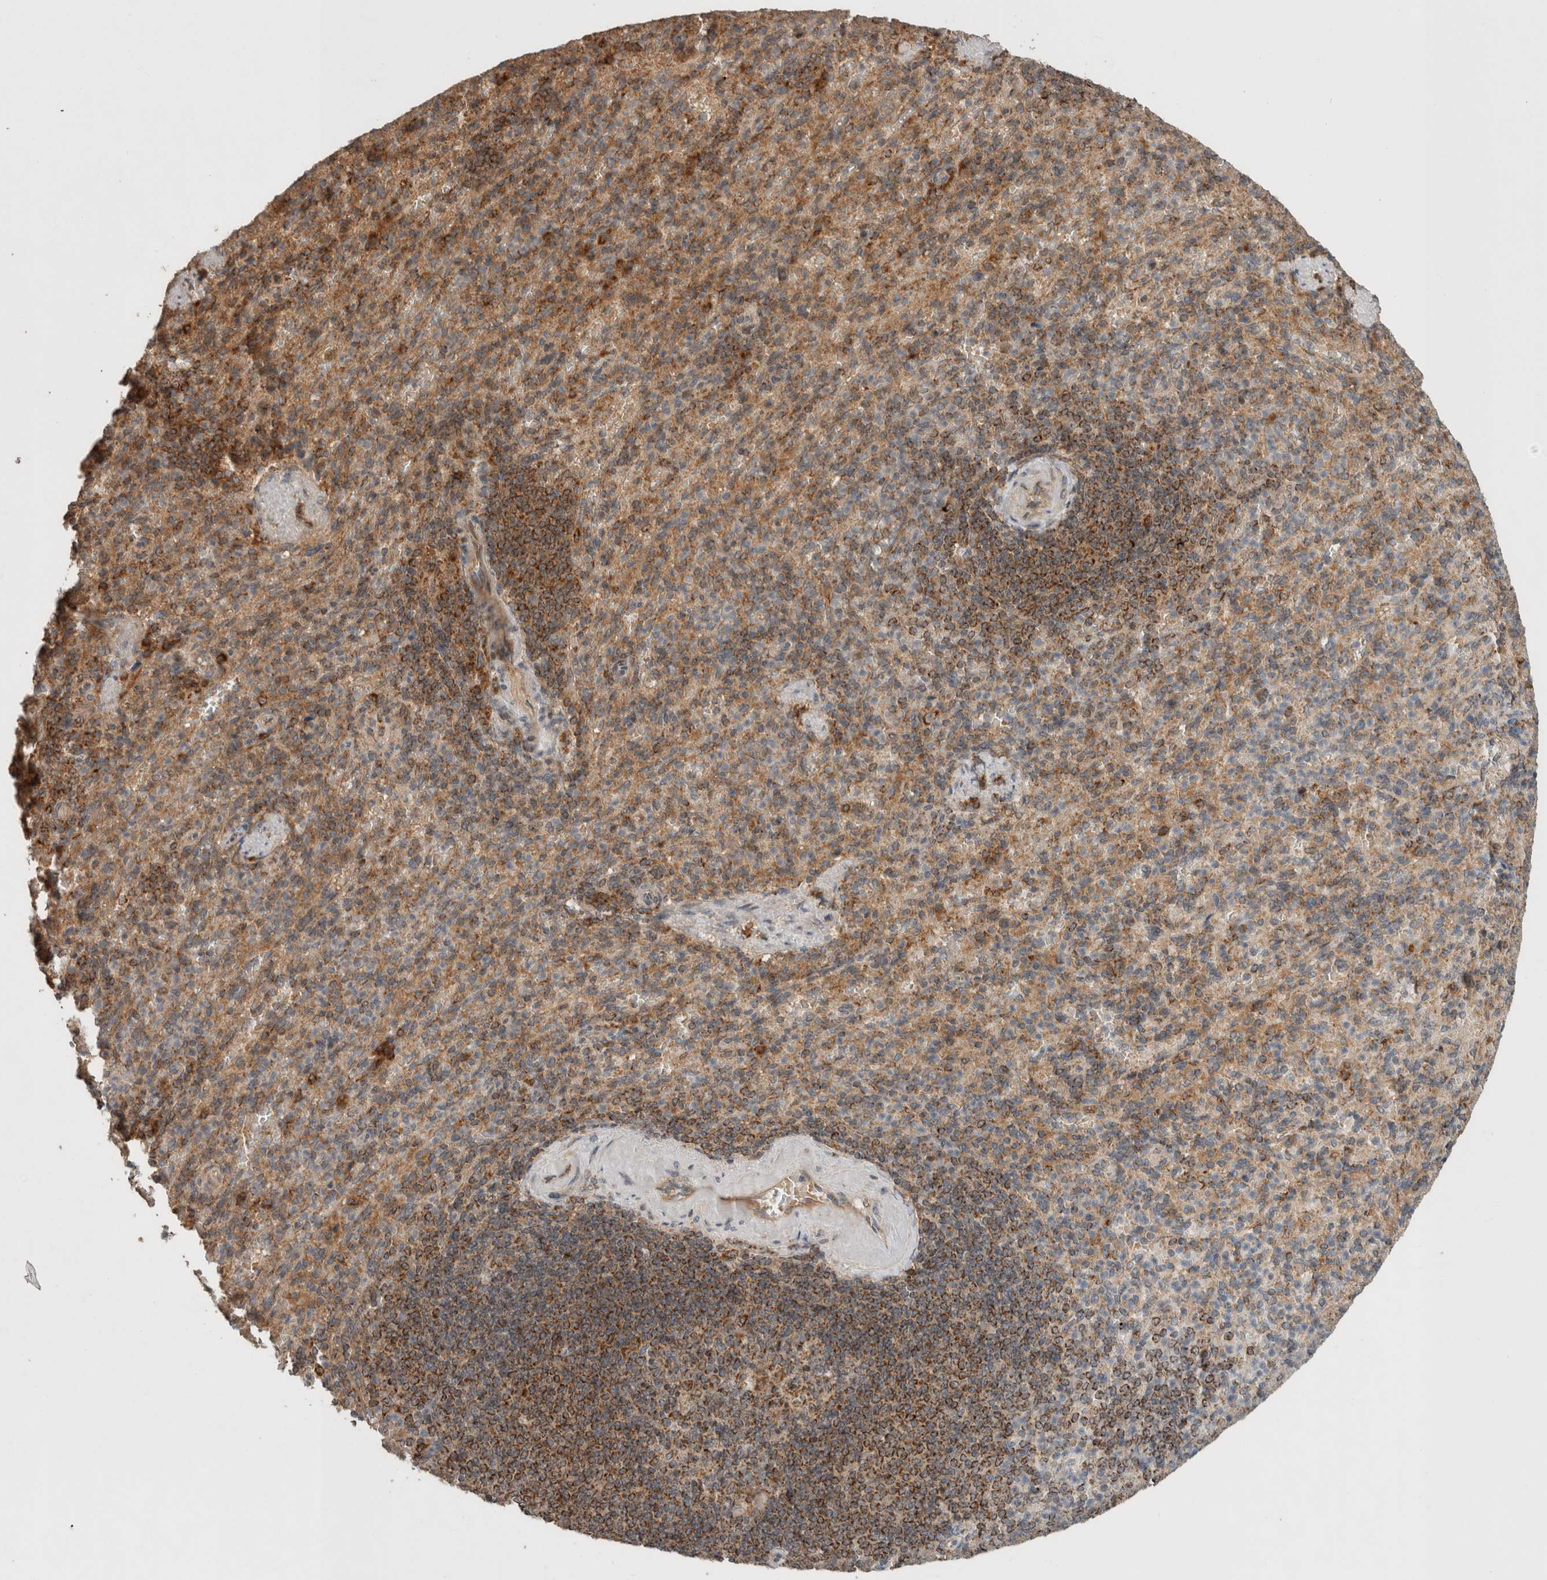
{"staining": {"intensity": "moderate", "quantity": "25%-75%", "location": "cytoplasmic/membranous"}, "tissue": "spleen", "cell_type": "Cells in red pulp", "image_type": "normal", "snomed": [{"axis": "morphology", "description": "Normal tissue, NOS"}, {"axis": "topography", "description": "Spleen"}], "caption": "Immunohistochemical staining of normal human spleen shows 25%-75% levels of moderate cytoplasmic/membranous protein expression in approximately 25%-75% of cells in red pulp.", "gene": "EIF2B3", "patient": {"sex": "female", "age": 74}}